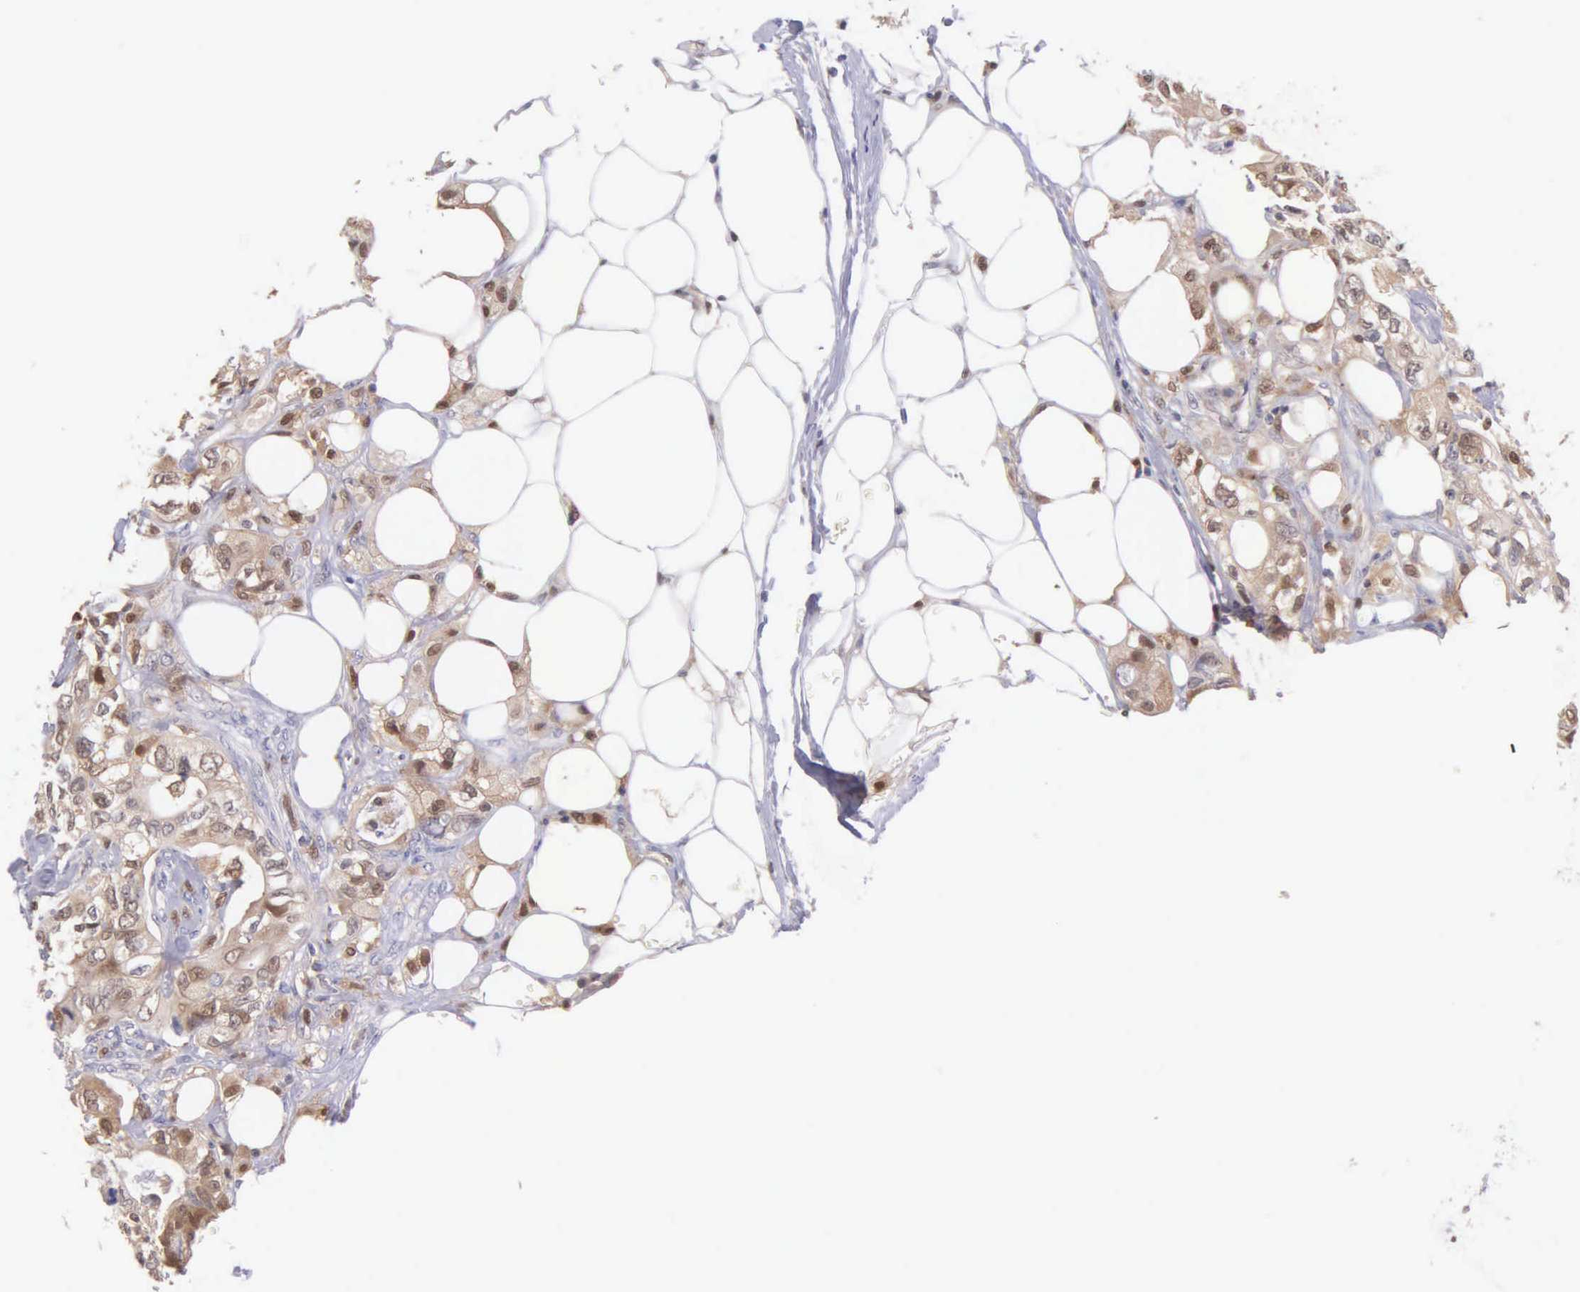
{"staining": {"intensity": "moderate", "quantity": ">75%", "location": "cytoplasmic/membranous"}, "tissue": "colorectal cancer", "cell_type": "Tumor cells", "image_type": "cancer", "snomed": [{"axis": "morphology", "description": "Adenocarcinoma, NOS"}, {"axis": "topography", "description": "Rectum"}], "caption": "High-power microscopy captured an IHC photomicrograph of colorectal cancer, revealing moderate cytoplasmic/membranous staining in about >75% of tumor cells.", "gene": "BID", "patient": {"sex": "female", "age": 57}}